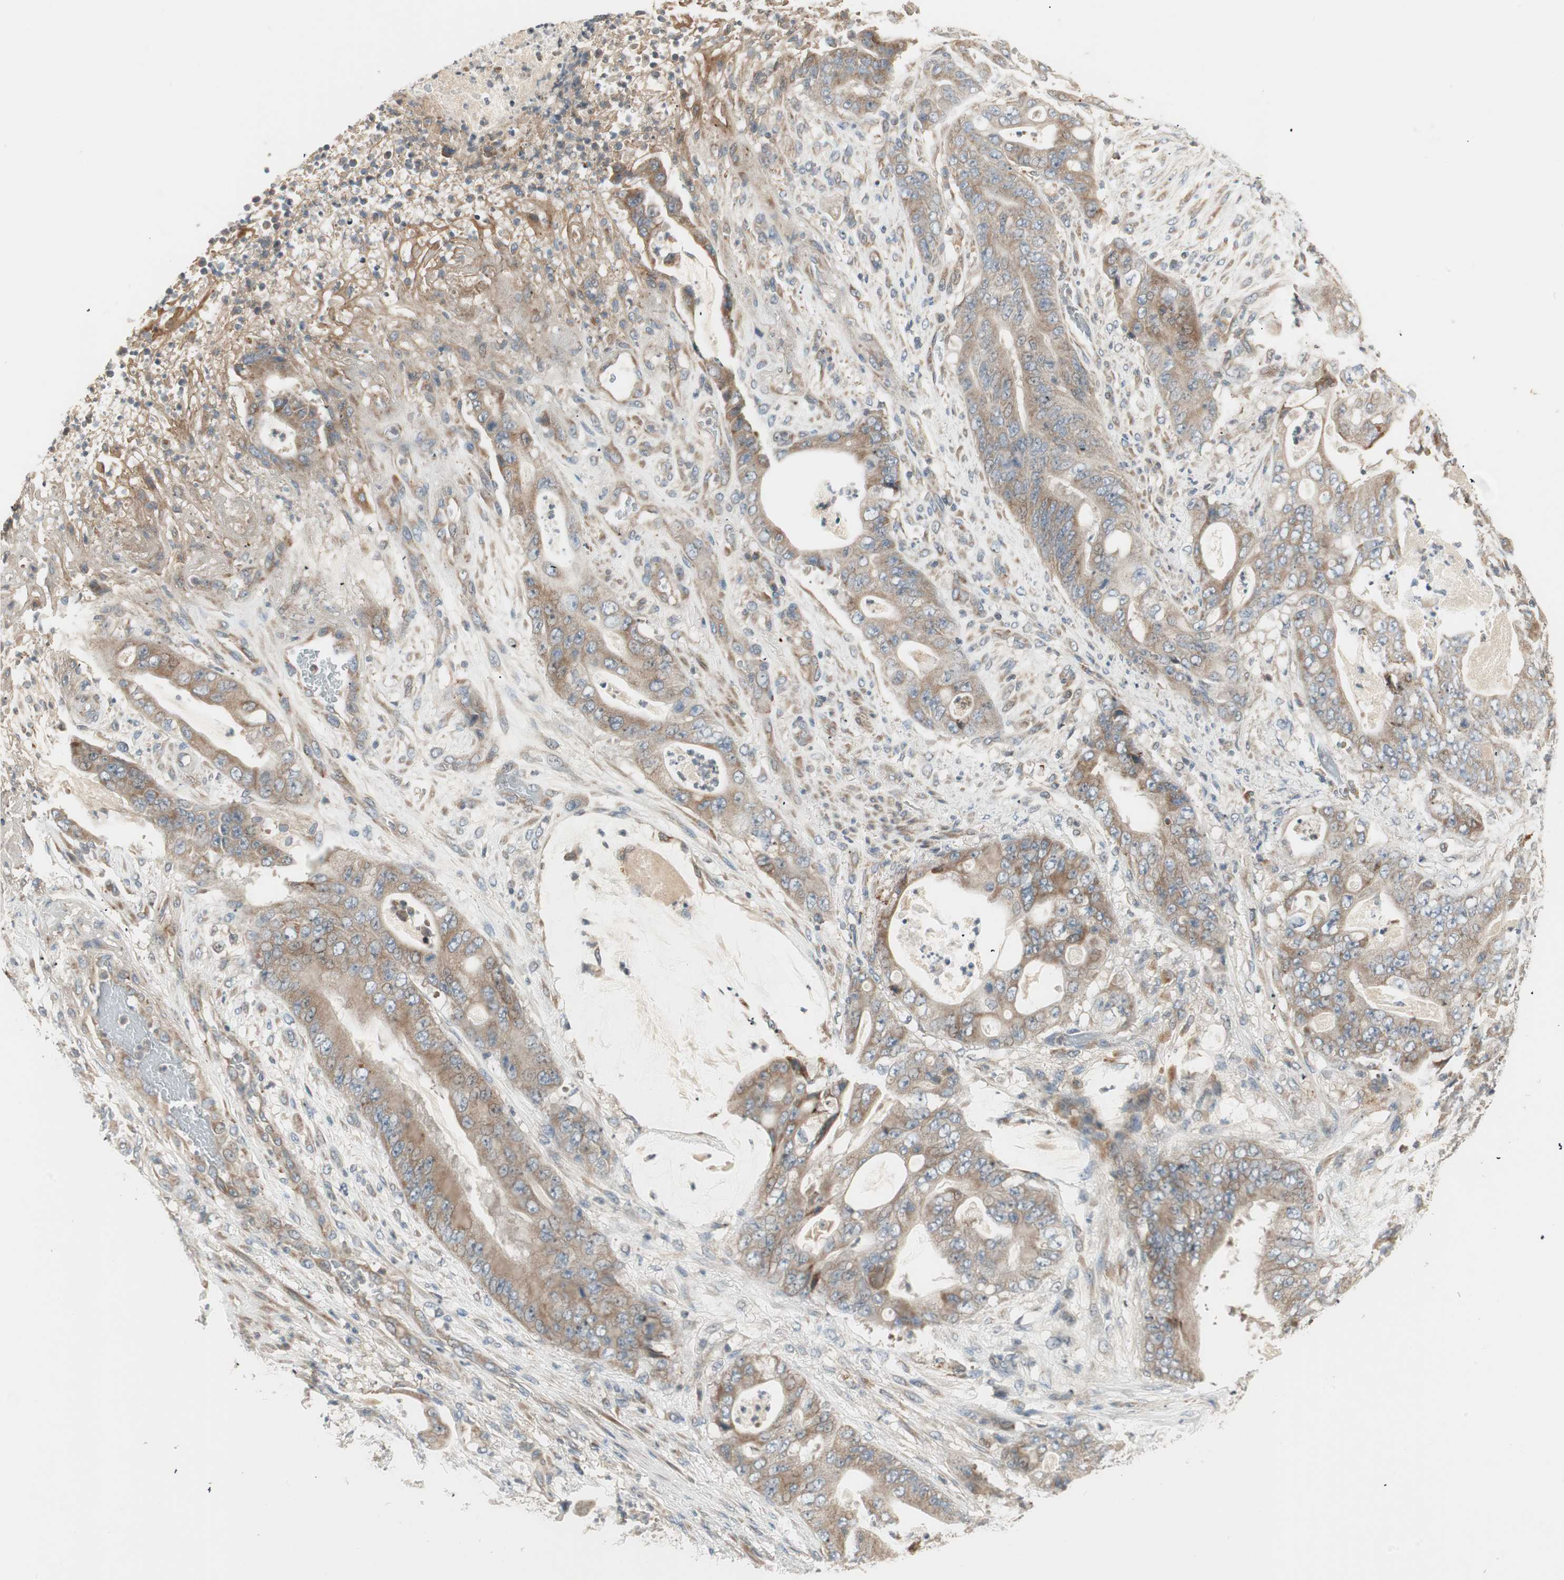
{"staining": {"intensity": "weak", "quantity": ">75%", "location": "cytoplasmic/membranous"}, "tissue": "stomach cancer", "cell_type": "Tumor cells", "image_type": "cancer", "snomed": [{"axis": "morphology", "description": "Adenocarcinoma, NOS"}, {"axis": "topography", "description": "Stomach"}], "caption": "Approximately >75% of tumor cells in human adenocarcinoma (stomach) demonstrate weak cytoplasmic/membranous protein expression as visualized by brown immunohistochemical staining.", "gene": "SFRP1", "patient": {"sex": "female", "age": 73}}